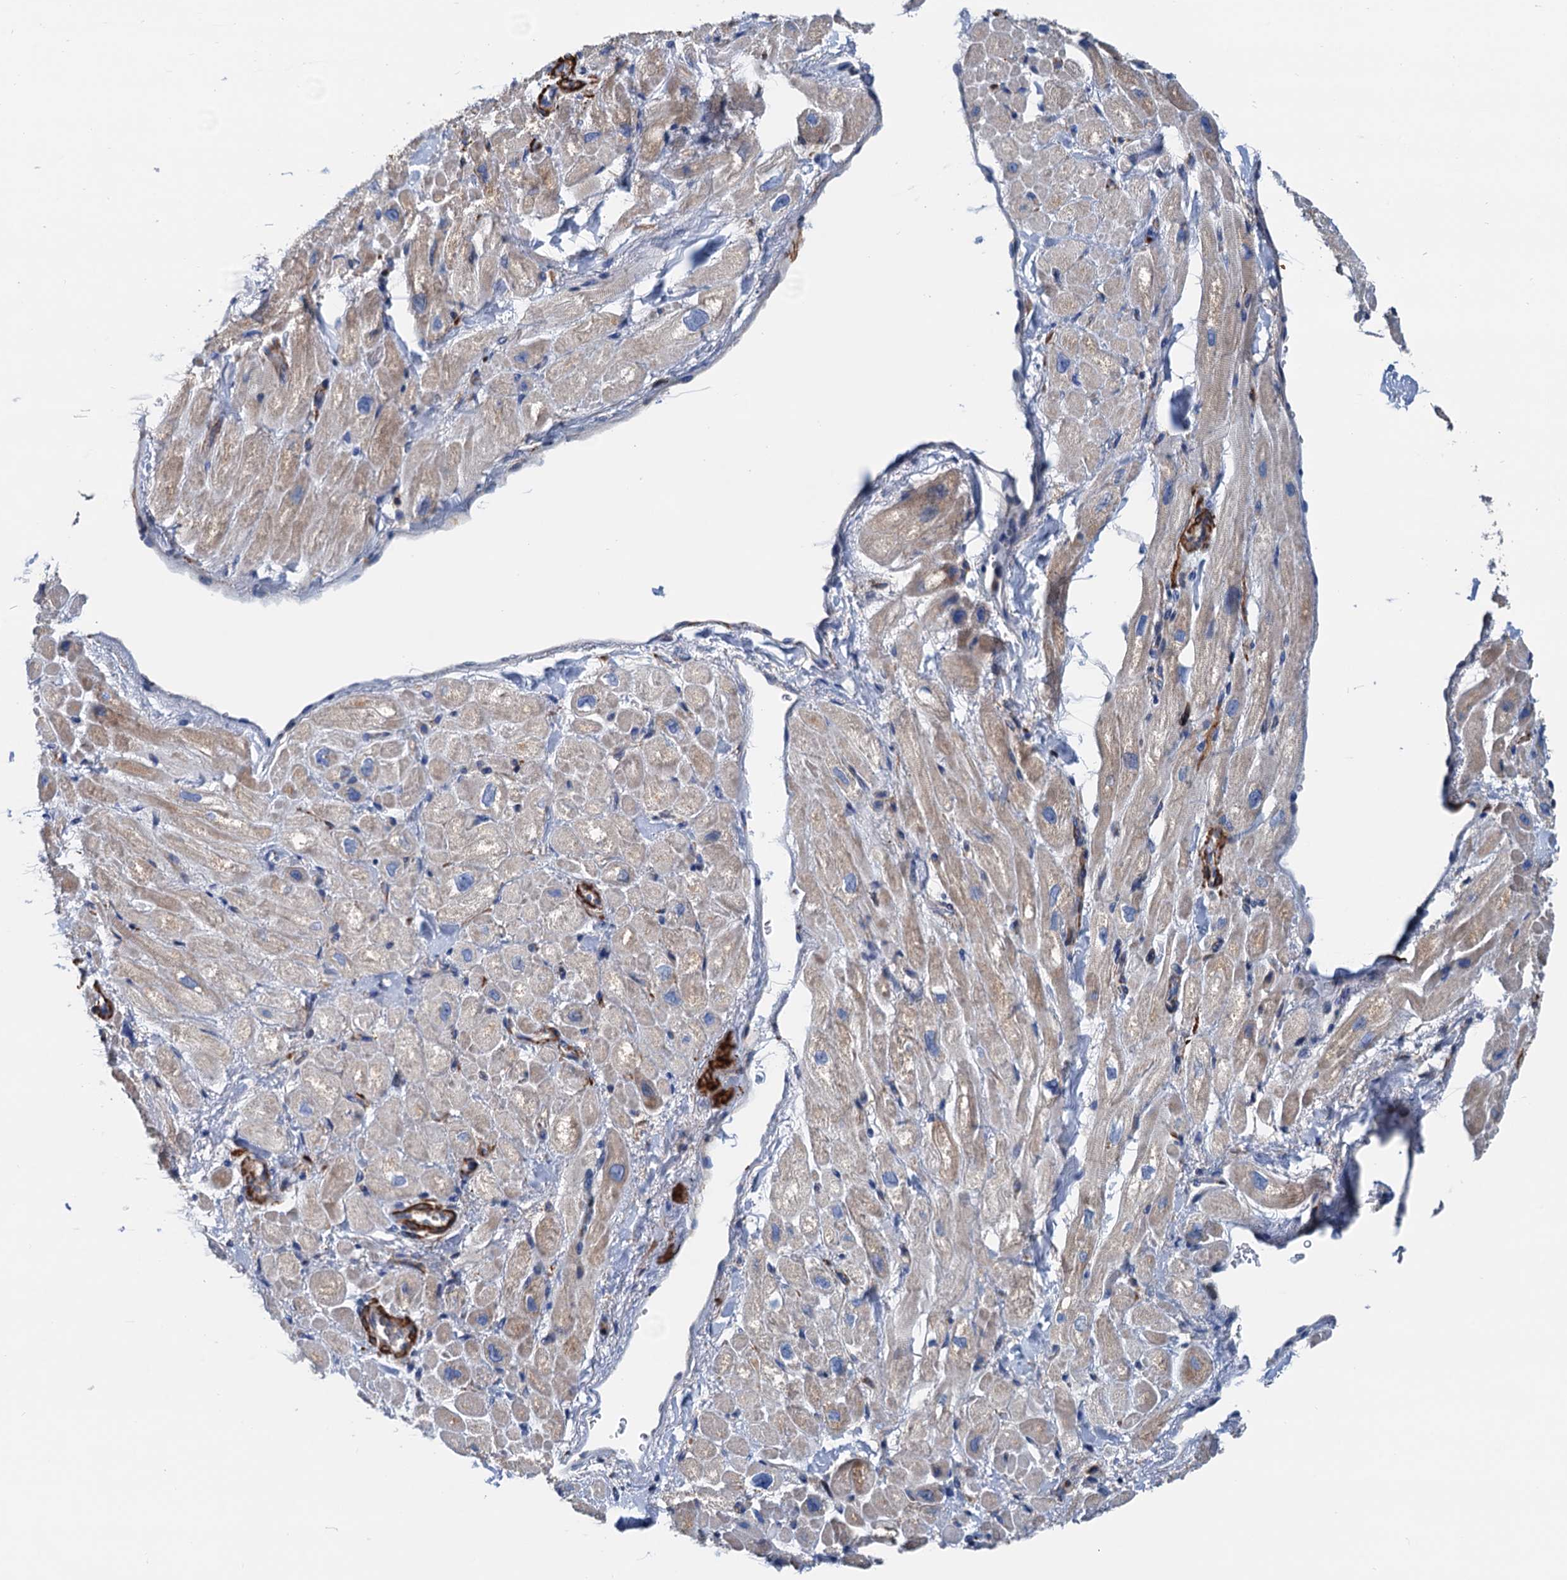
{"staining": {"intensity": "weak", "quantity": "25%-75%", "location": "cytoplasmic/membranous"}, "tissue": "heart muscle", "cell_type": "Cardiomyocytes", "image_type": "normal", "snomed": [{"axis": "morphology", "description": "Normal tissue, NOS"}, {"axis": "topography", "description": "Heart"}], "caption": "The immunohistochemical stain labels weak cytoplasmic/membranous staining in cardiomyocytes of benign heart muscle. (IHC, brightfield microscopy, high magnification).", "gene": "CSTPP1", "patient": {"sex": "male", "age": 65}}